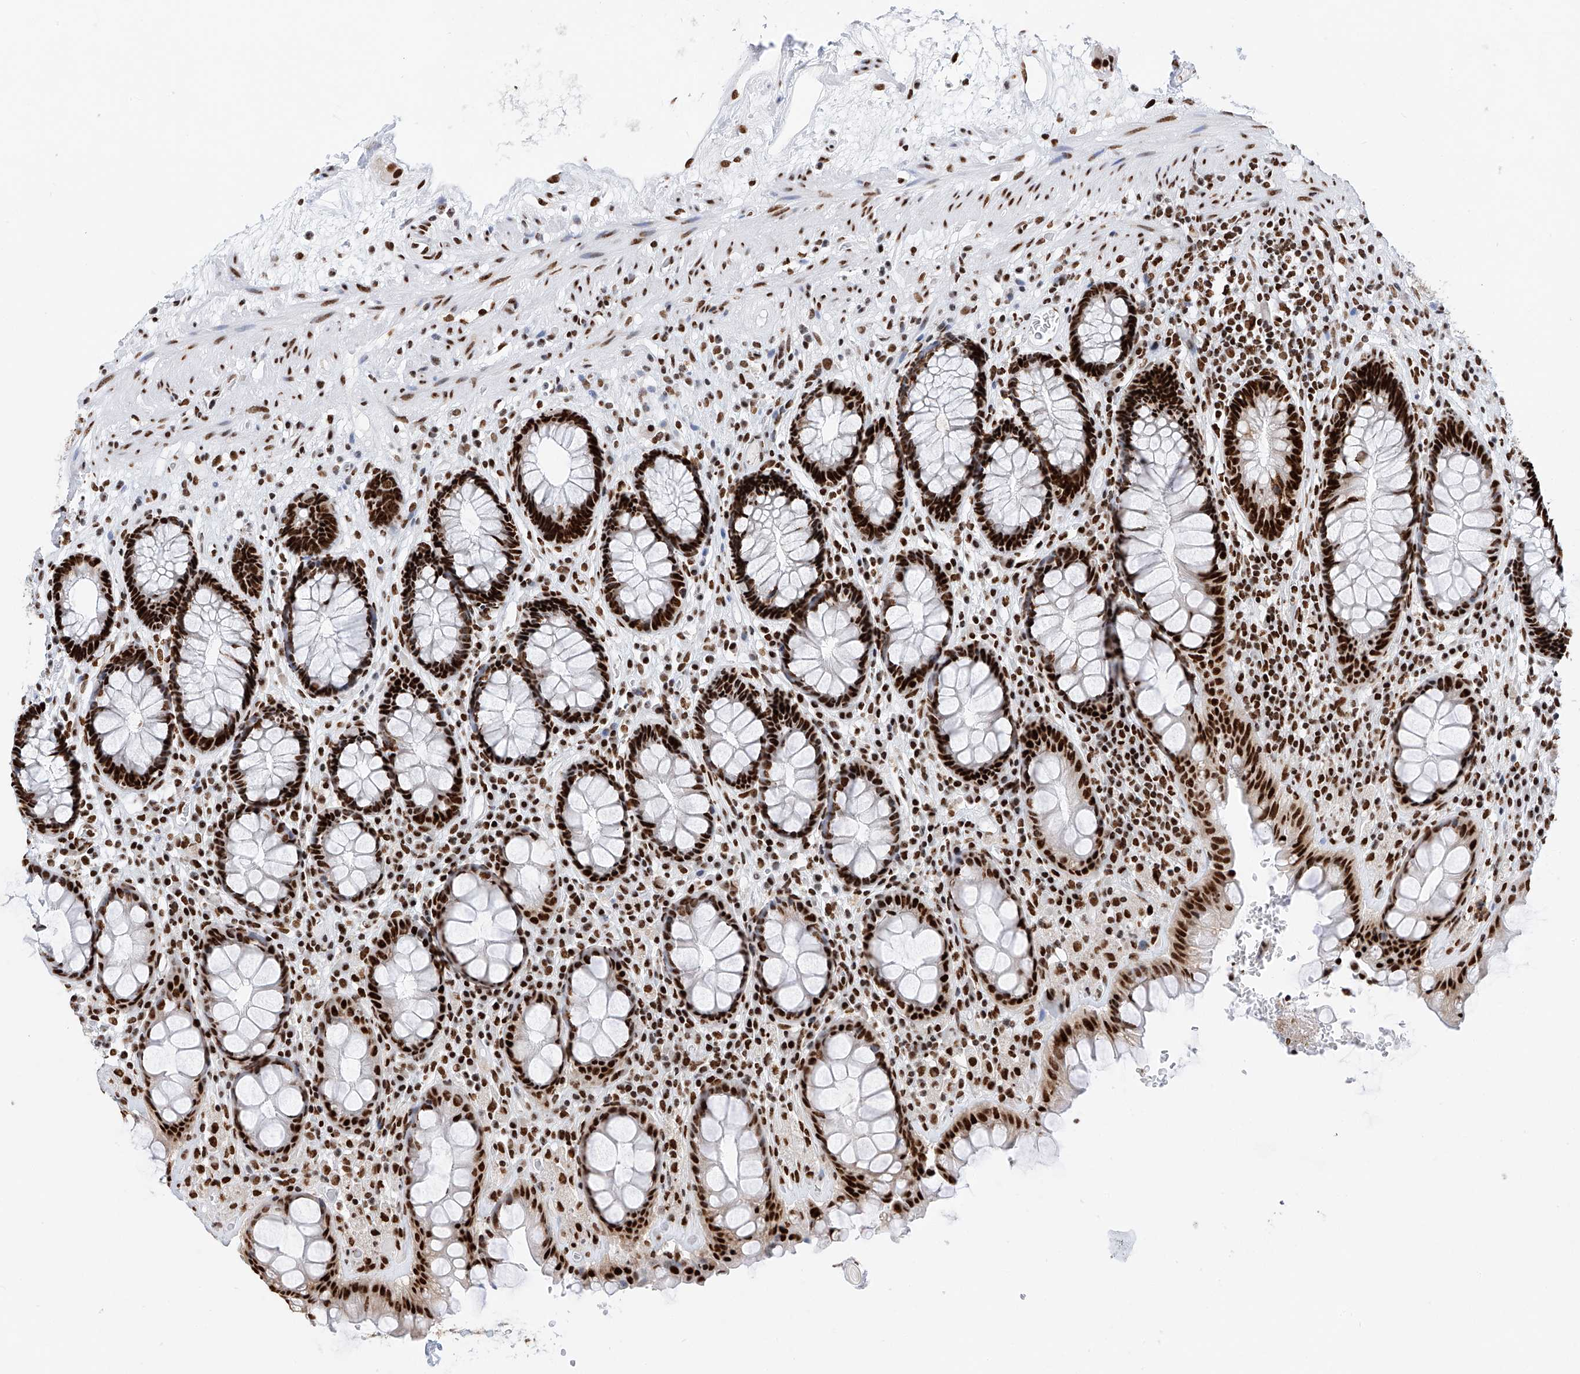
{"staining": {"intensity": "strong", "quantity": ">75%", "location": "nuclear"}, "tissue": "rectum", "cell_type": "Glandular cells", "image_type": "normal", "snomed": [{"axis": "morphology", "description": "Normal tissue, NOS"}, {"axis": "topography", "description": "Rectum"}], "caption": "Glandular cells show strong nuclear staining in about >75% of cells in benign rectum.", "gene": "SRSF6", "patient": {"sex": "male", "age": 64}}